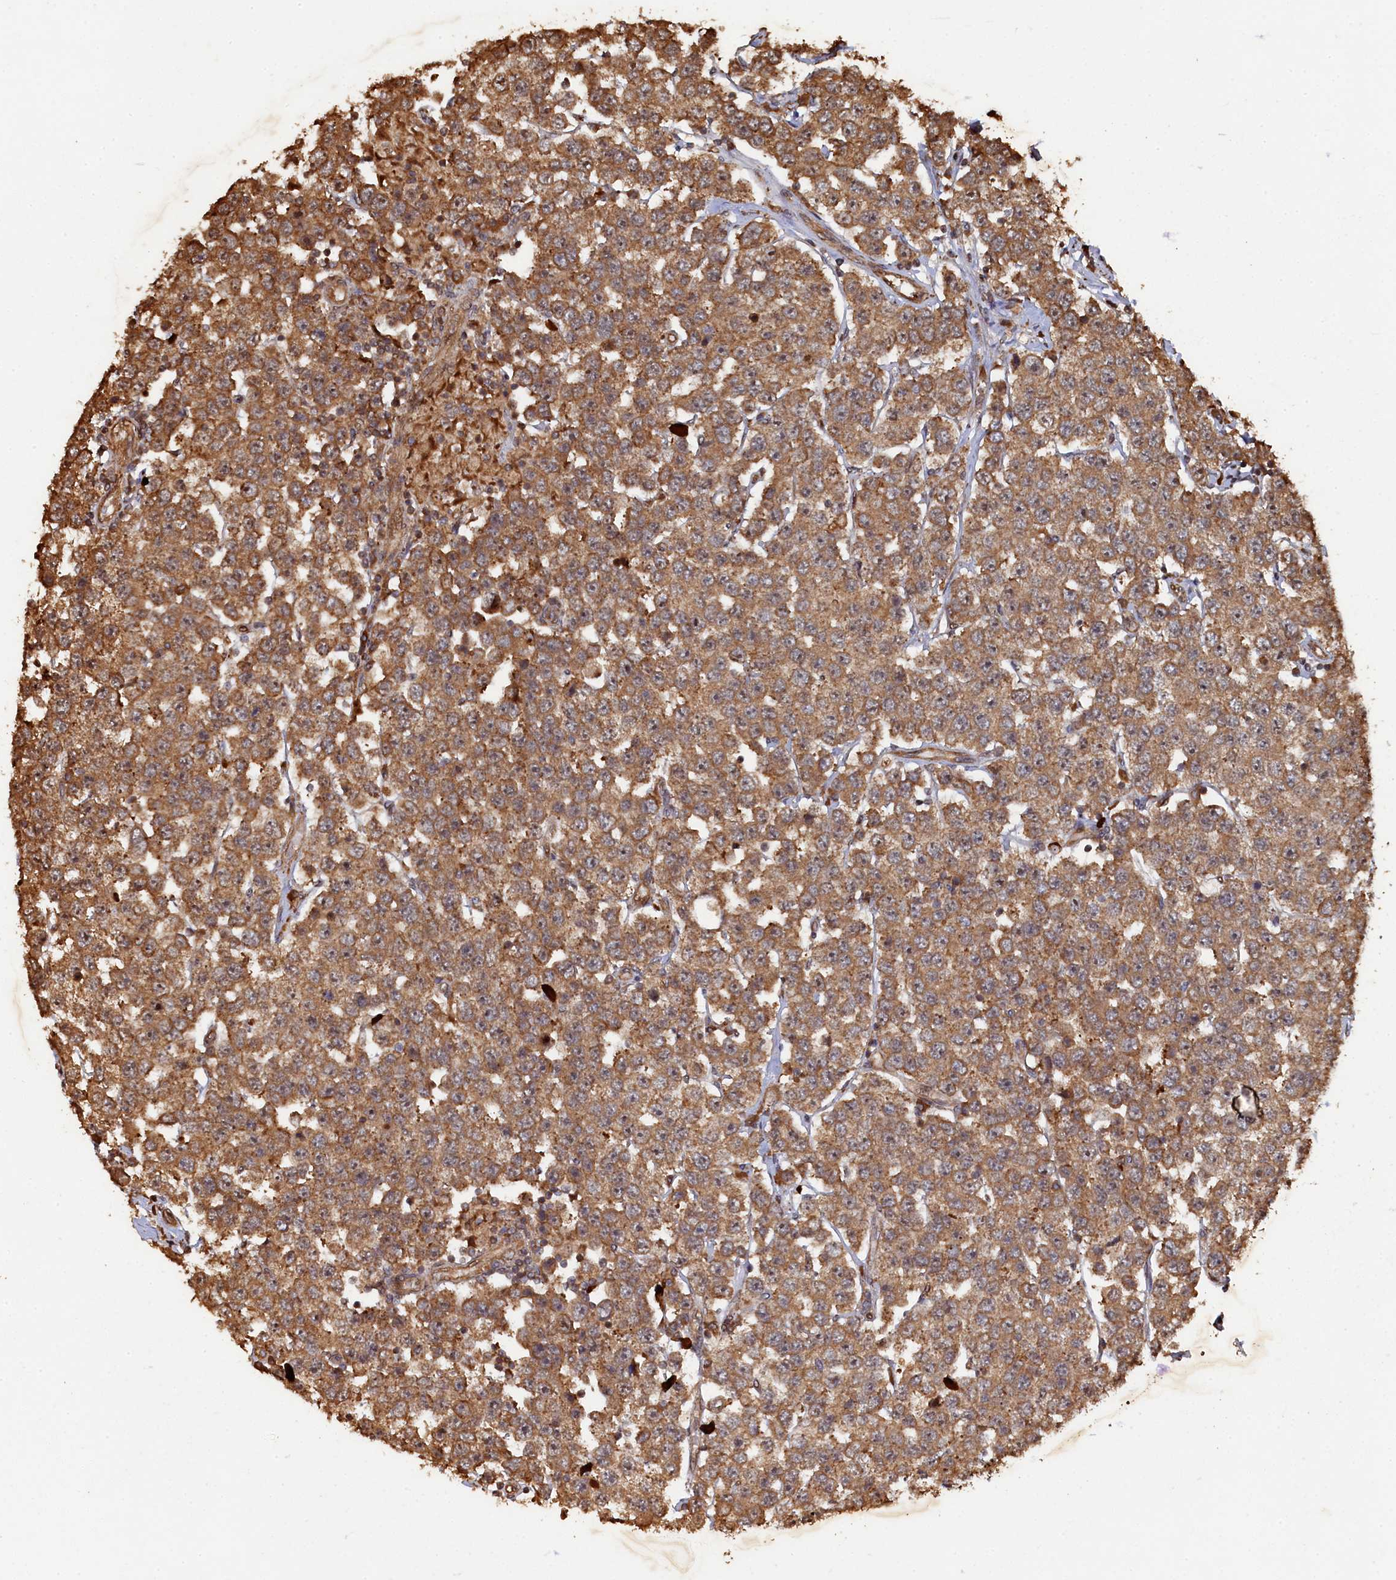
{"staining": {"intensity": "moderate", "quantity": ">75%", "location": "cytoplasmic/membranous"}, "tissue": "testis cancer", "cell_type": "Tumor cells", "image_type": "cancer", "snomed": [{"axis": "morphology", "description": "Seminoma, NOS"}, {"axis": "topography", "description": "Testis"}], "caption": "DAB (3,3'-diaminobenzidine) immunohistochemical staining of human seminoma (testis) demonstrates moderate cytoplasmic/membranous protein positivity in approximately >75% of tumor cells. (DAB = brown stain, brightfield microscopy at high magnification).", "gene": "PIGN", "patient": {"sex": "male", "age": 28}}